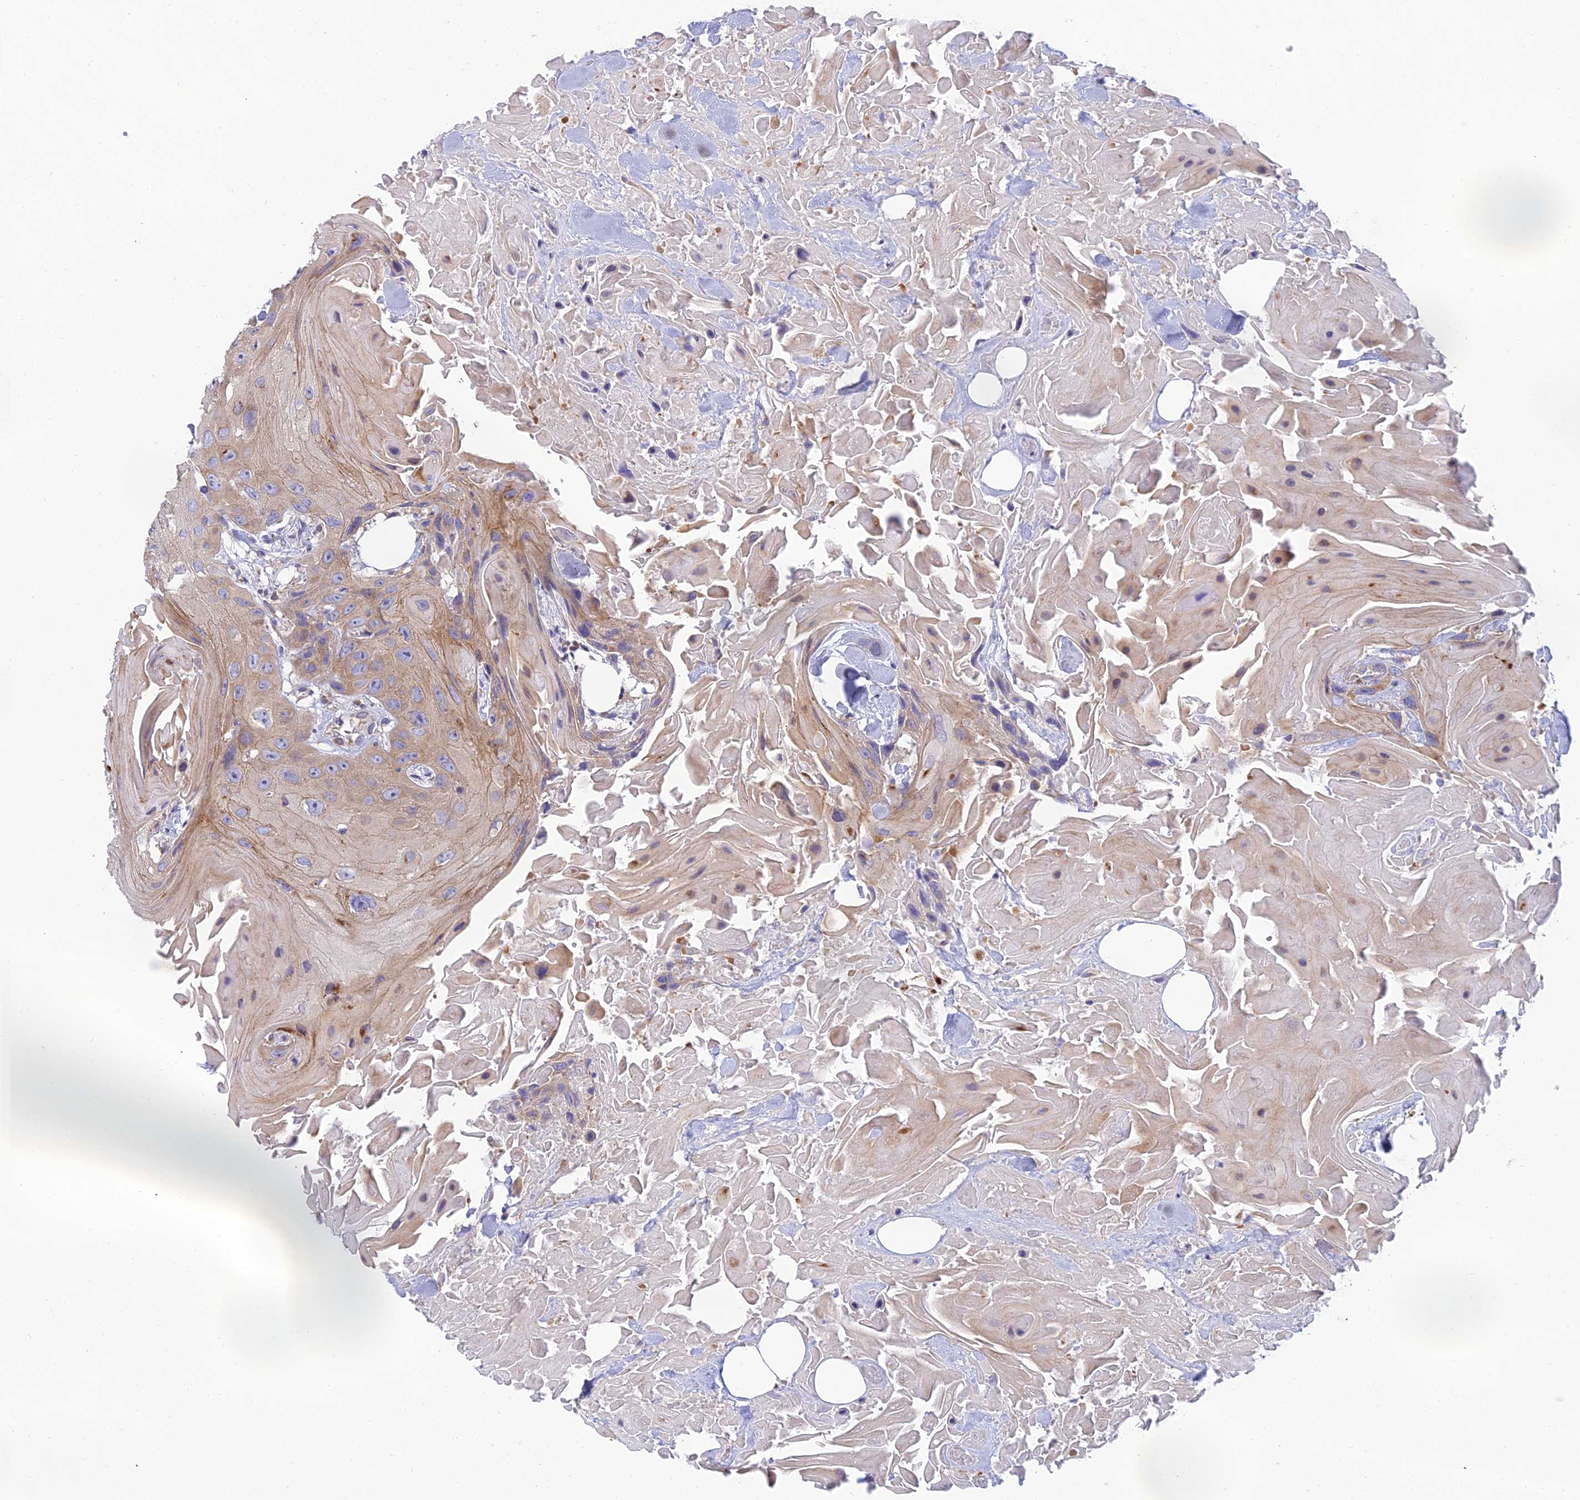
{"staining": {"intensity": "weak", "quantity": ">75%", "location": "cytoplasmic/membranous"}, "tissue": "head and neck cancer", "cell_type": "Tumor cells", "image_type": "cancer", "snomed": [{"axis": "morphology", "description": "Squamous cell carcinoma, NOS"}, {"axis": "topography", "description": "Head-Neck"}], "caption": "This image reveals immunohistochemistry staining of human head and neck cancer, with low weak cytoplasmic/membranous positivity in approximately >75% of tumor cells.", "gene": "CLCN7", "patient": {"sex": "male", "age": 81}}